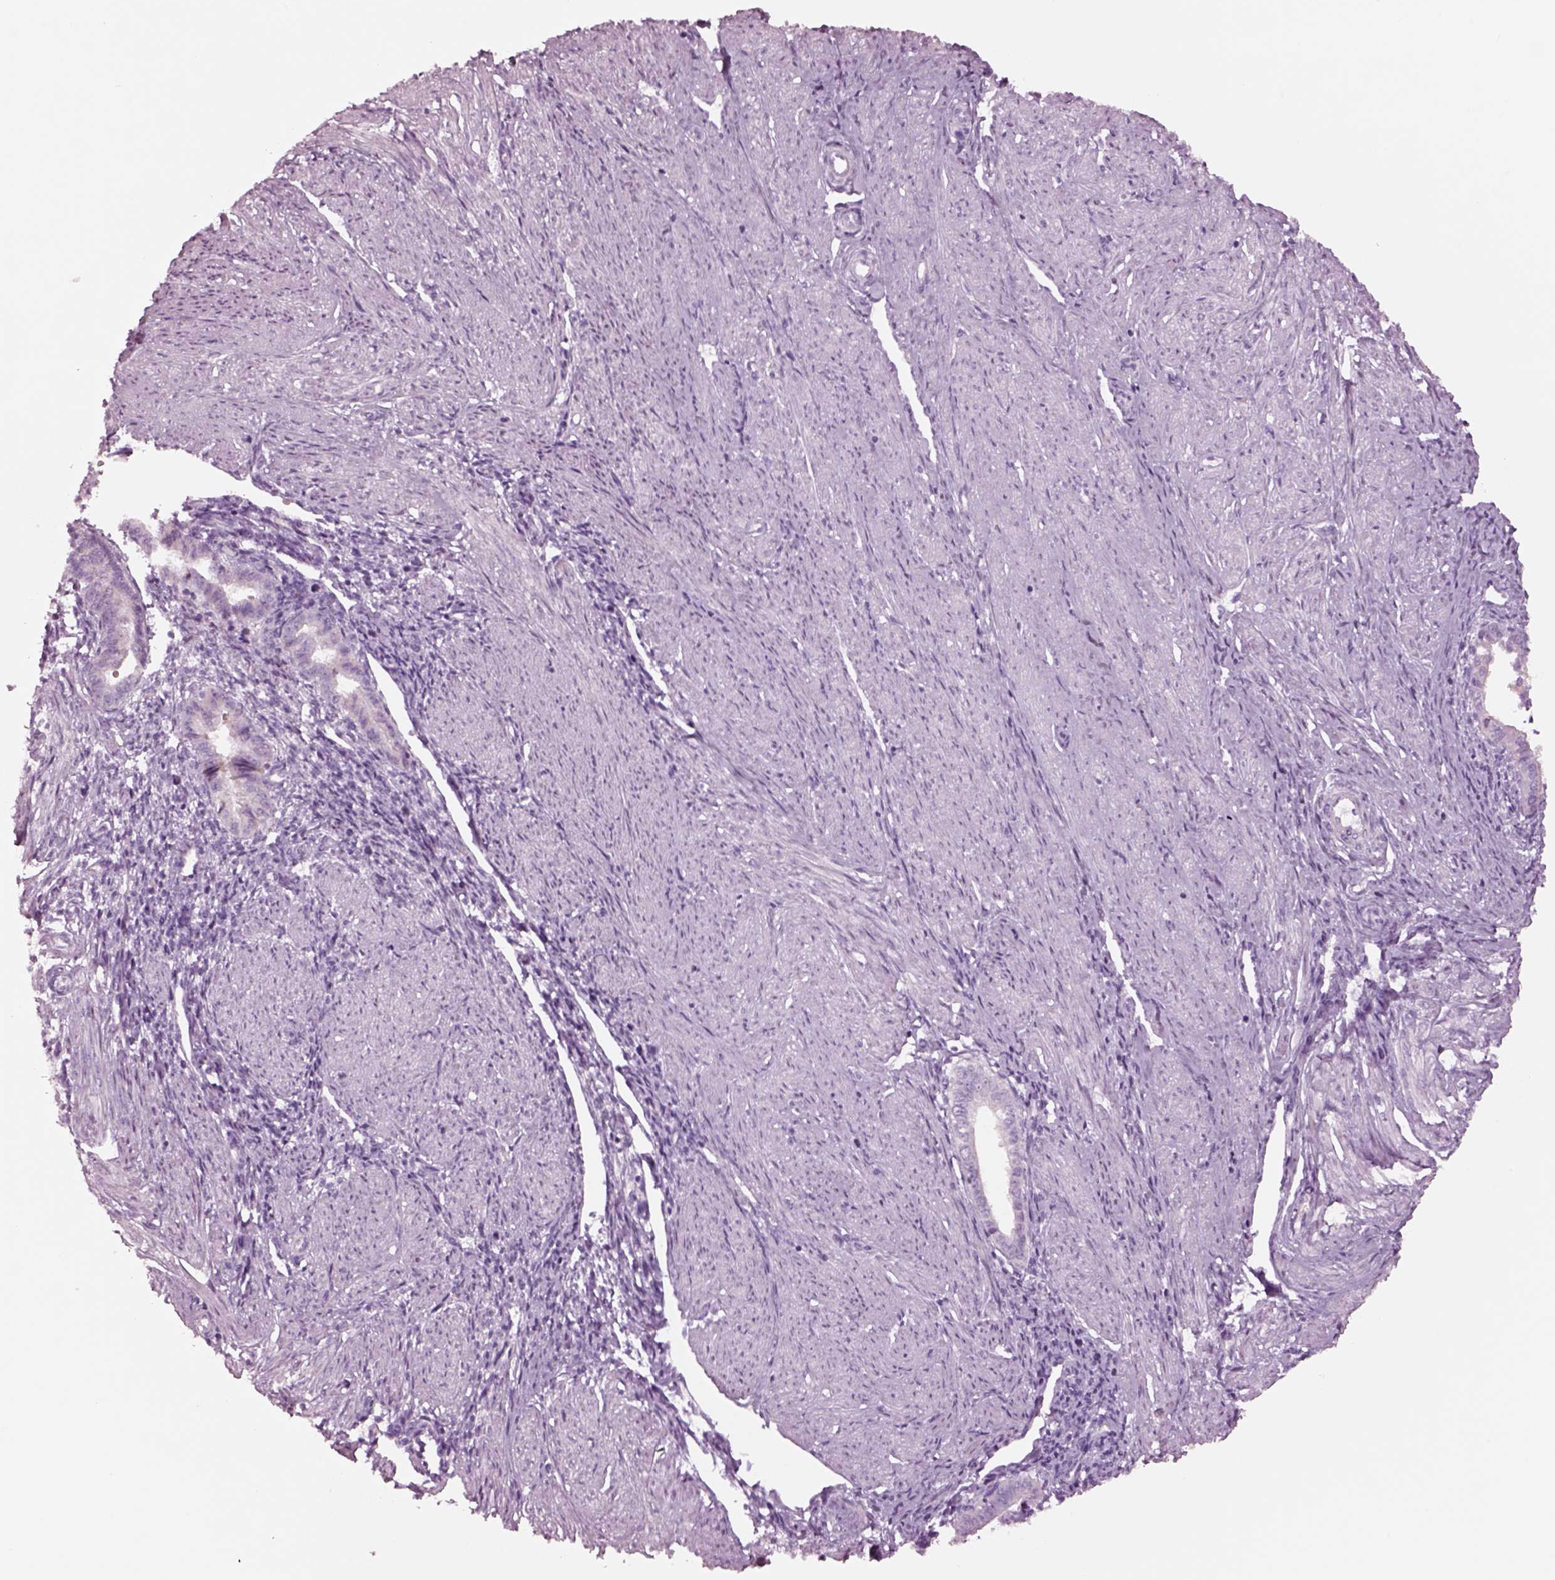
{"staining": {"intensity": "negative", "quantity": "none", "location": "none"}, "tissue": "endometrium", "cell_type": "Cells in endometrial stroma", "image_type": "normal", "snomed": [{"axis": "morphology", "description": "Normal tissue, NOS"}, {"axis": "topography", "description": "Endometrium"}], "caption": "Benign endometrium was stained to show a protein in brown. There is no significant expression in cells in endometrial stroma. (Stains: DAB immunohistochemistry (IHC) with hematoxylin counter stain, Microscopy: brightfield microscopy at high magnification).", "gene": "NMRK2", "patient": {"sex": "female", "age": 37}}